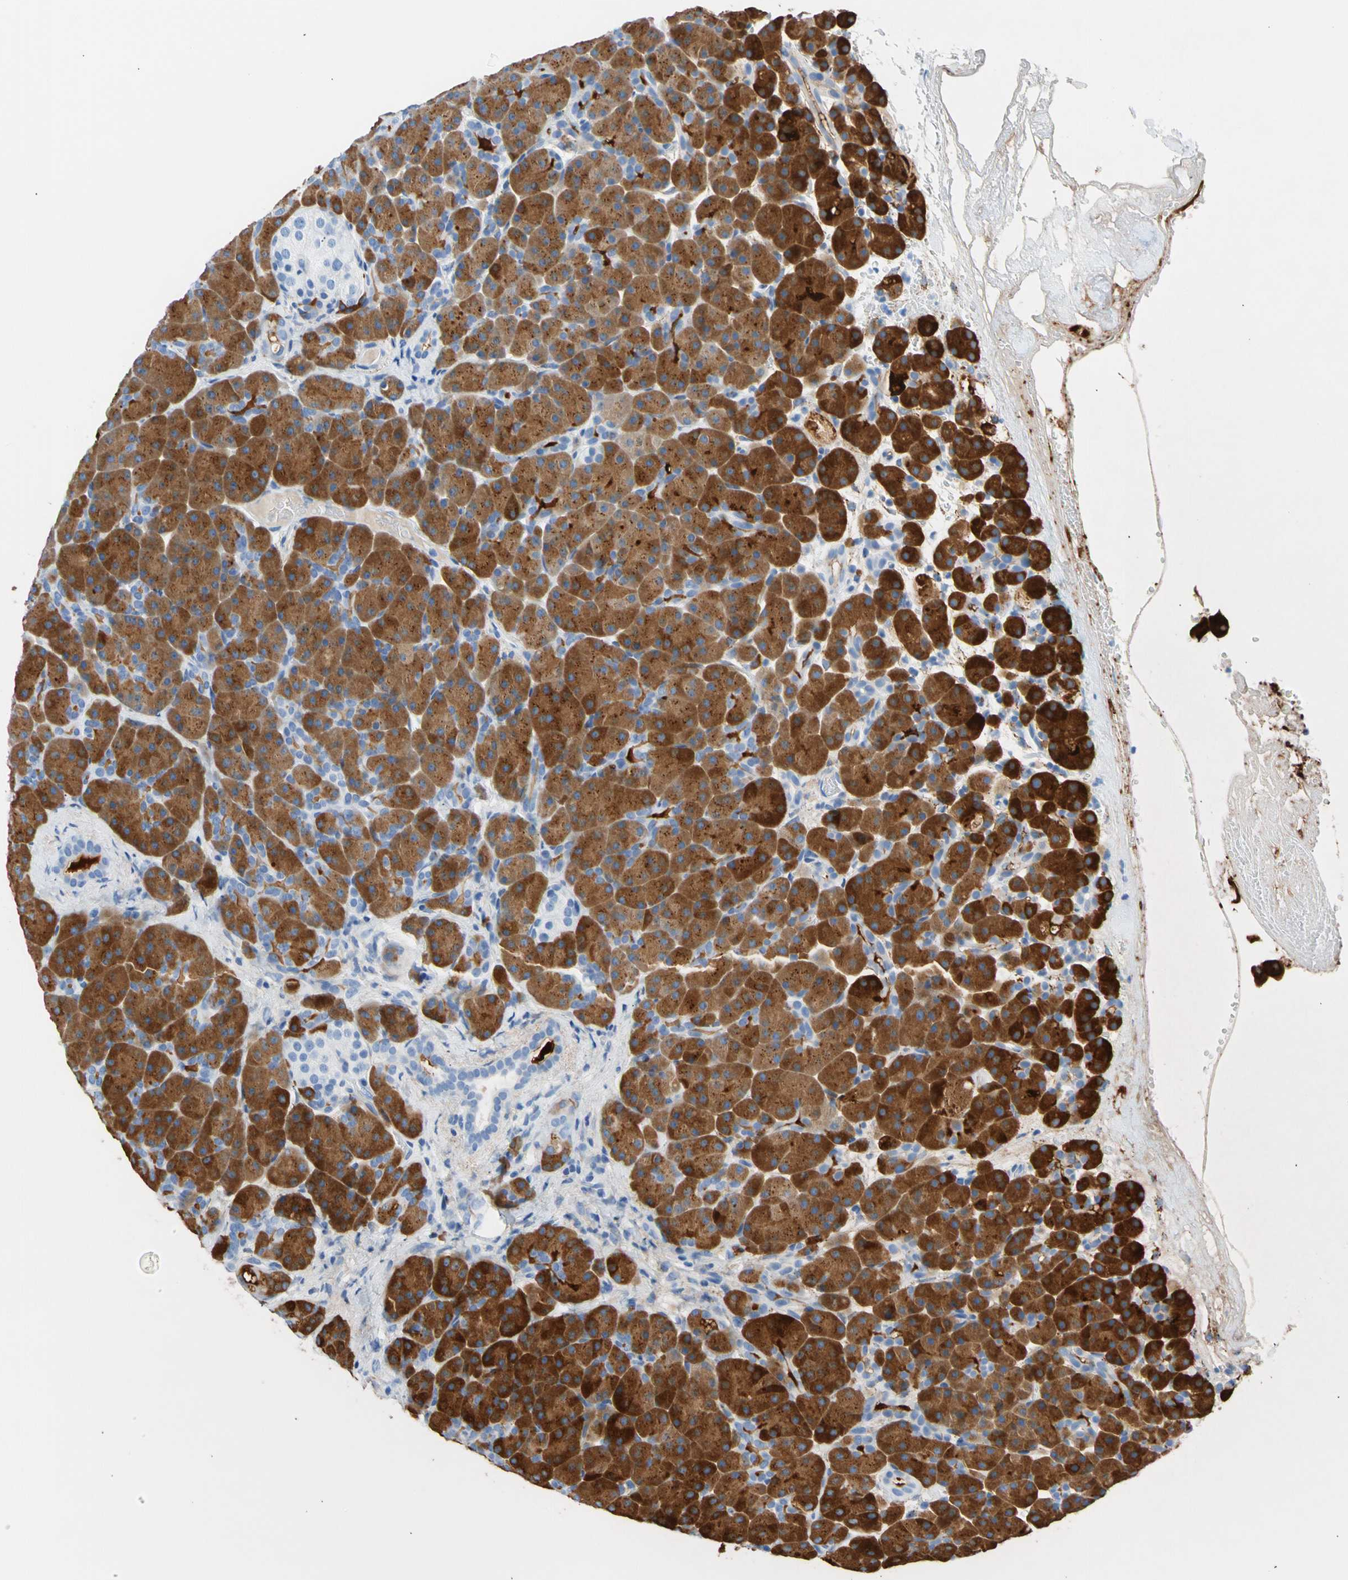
{"staining": {"intensity": "strong", "quantity": ">75%", "location": "cytoplasmic/membranous"}, "tissue": "pancreas", "cell_type": "Exocrine glandular cells", "image_type": "normal", "snomed": [{"axis": "morphology", "description": "Normal tissue, NOS"}, {"axis": "topography", "description": "Pancreas"}], "caption": "A photomicrograph showing strong cytoplasmic/membranous expression in approximately >75% of exocrine glandular cells in unremarkable pancreas, as visualized by brown immunohistochemical staining.", "gene": "CEL", "patient": {"sex": "male", "age": 66}}